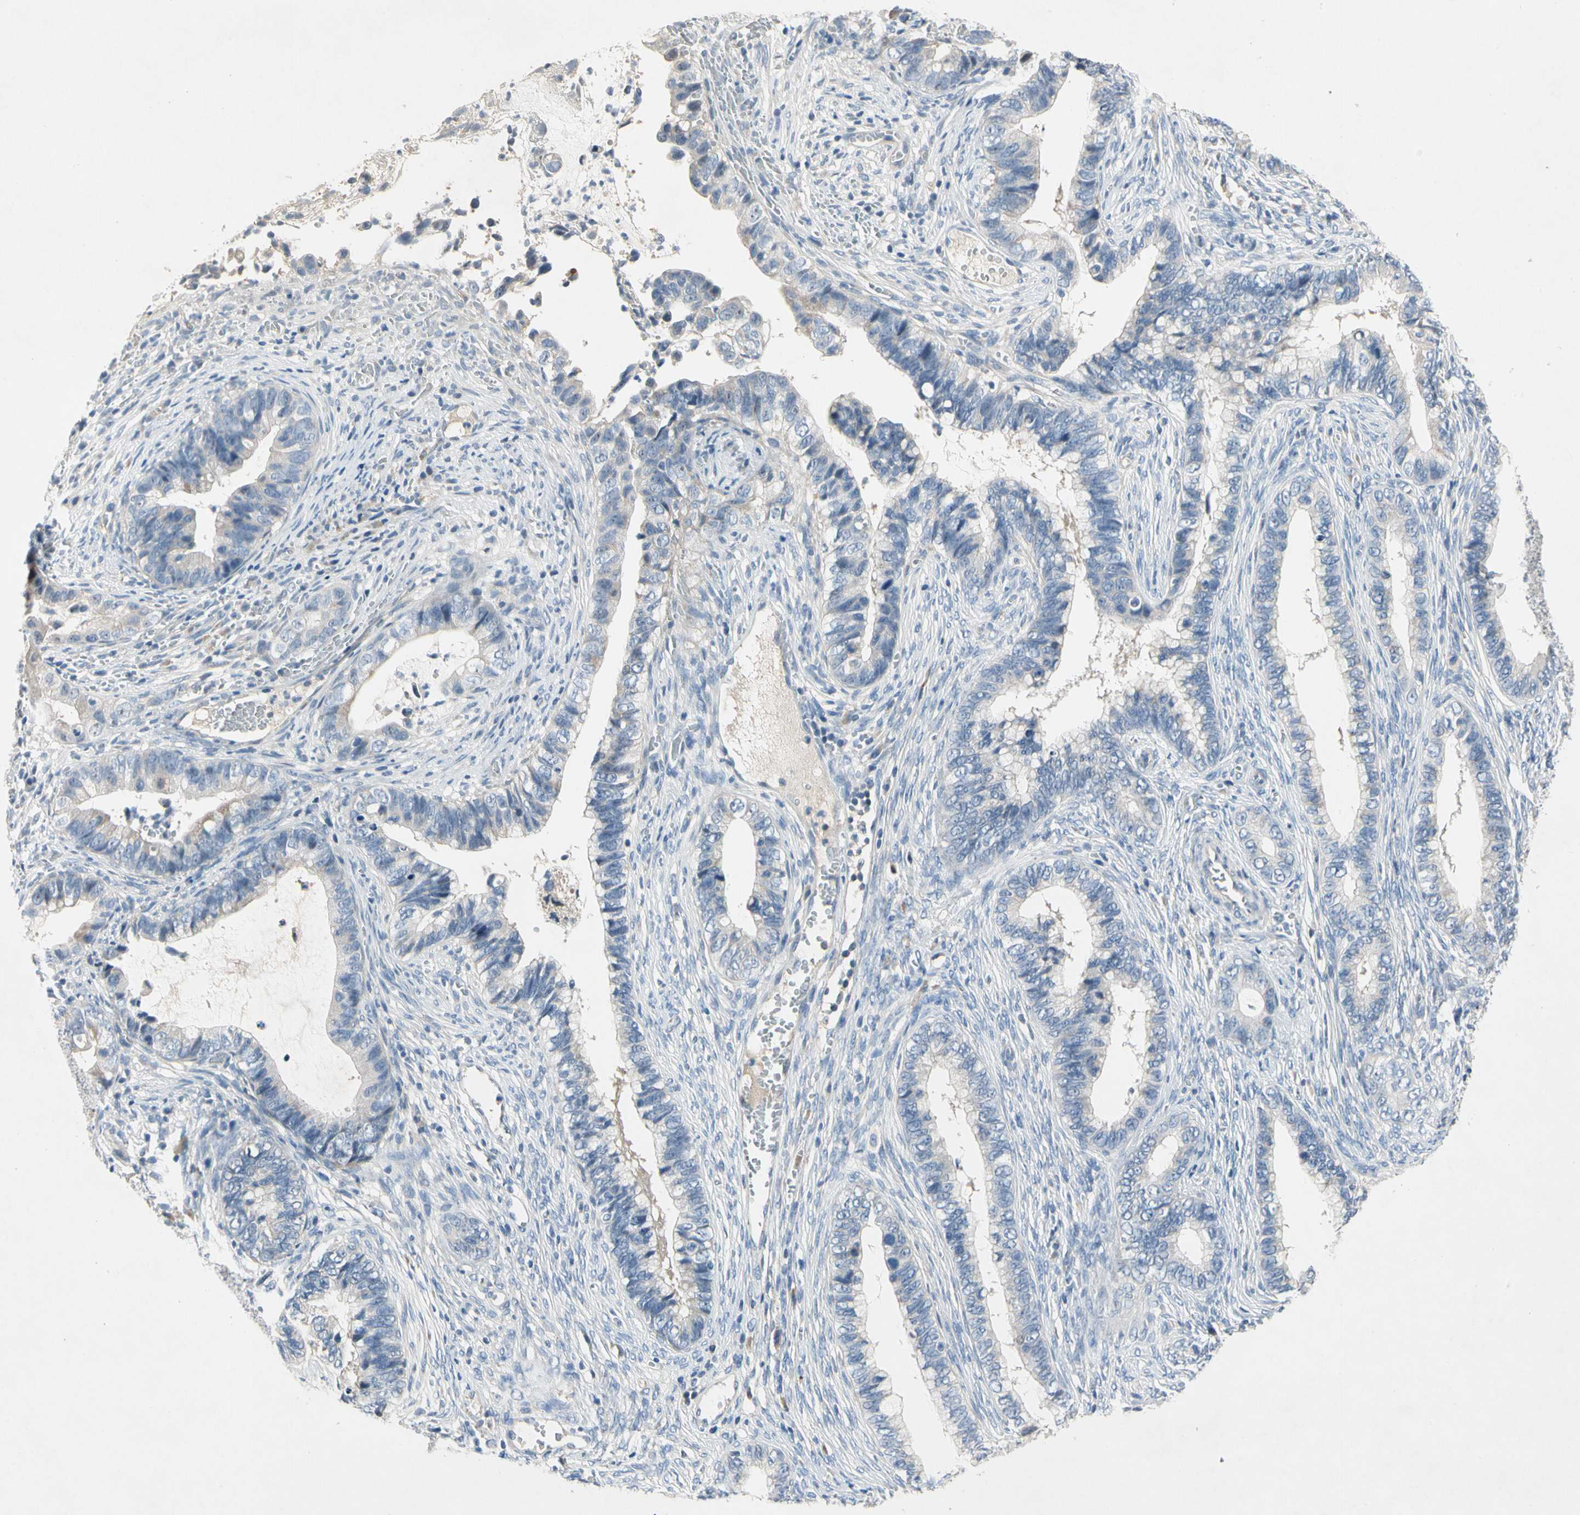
{"staining": {"intensity": "negative", "quantity": "none", "location": "none"}, "tissue": "cervical cancer", "cell_type": "Tumor cells", "image_type": "cancer", "snomed": [{"axis": "morphology", "description": "Adenocarcinoma, NOS"}, {"axis": "topography", "description": "Cervix"}], "caption": "Protein analysis of cervical cancer (adenocarcinoma) demonstrates no significant expression in tumor cells.", "gene": "GAS6", "patient": {"sex": "female", "age": 44}}